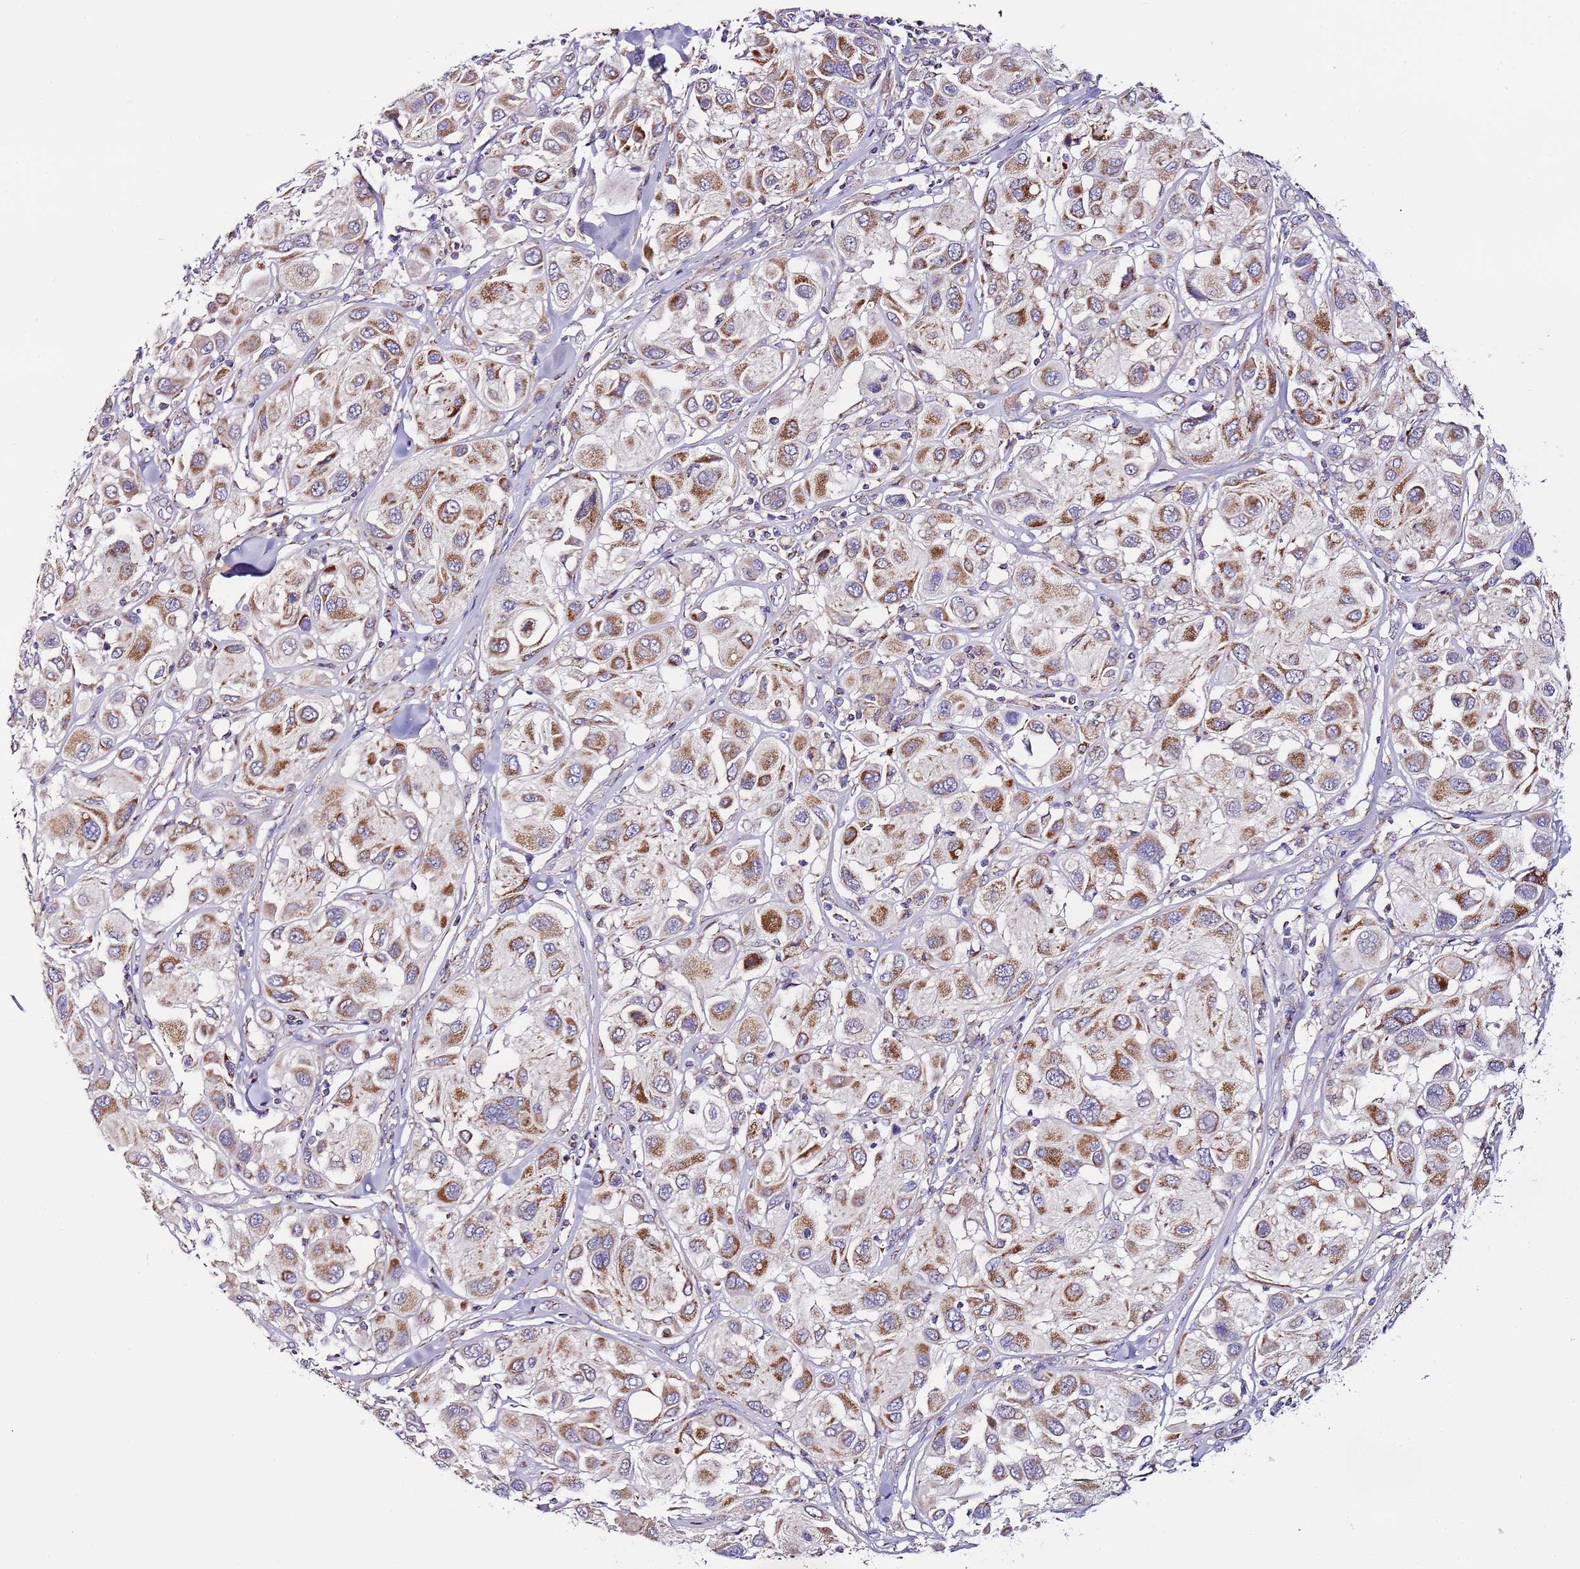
{"staining": {"intensity": "moderate", "quantity": ">75%", "location": "cytoplasmic/membranous"}, "tissue": "melanoma", "cell_type": "Tumor cells", "image_type": "cancer", "snomed": [{"axis": "morphology", "description": "Malignant melanoma, Metastatic site"}, {"axis": "topography", "description": "Skin"}], "caption": "A brown stain highlights moderate cytoplasmic/membranous expression of a protein in melanoma tumor cells. Immunohistochemistry stains the protein in brown and the nuclei are stained blue.", "gene": "UEVLD", "patient": {"sex": "male", "age": 41}}